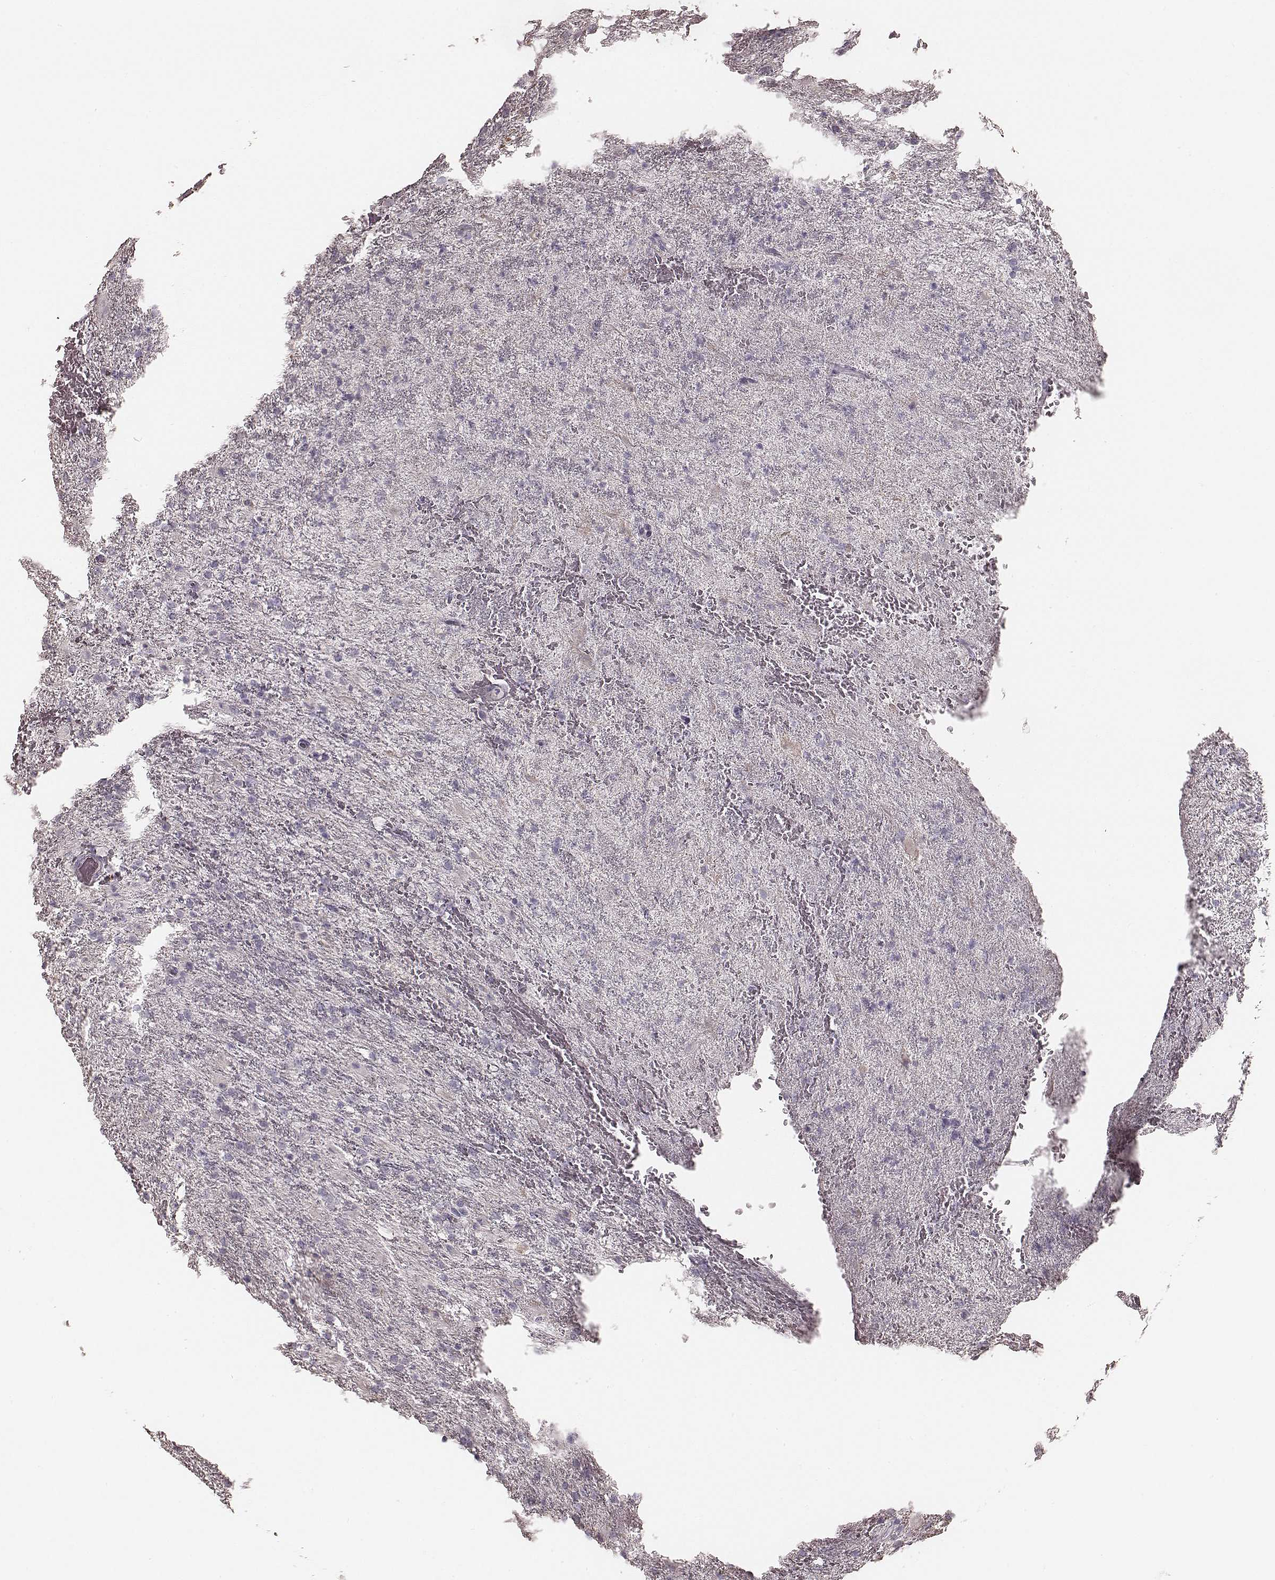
{"staining": {"intensity": "negative", "quantity": "none", "location": "none"}, "tissue": "glioma", "cell_type": "Tumor cells", "image_type": "cancer", "snomed": [{"axis": "morphology", "description": "Glioma, malignant, High grade"}, {"axis": "topography", "description": "Brain"}], "caption": "Immunohistochemistry of glioma exhibits no expression in tumor cells.", "gene": "ZP4", "patient": {"sex": "male", "age": 68}}